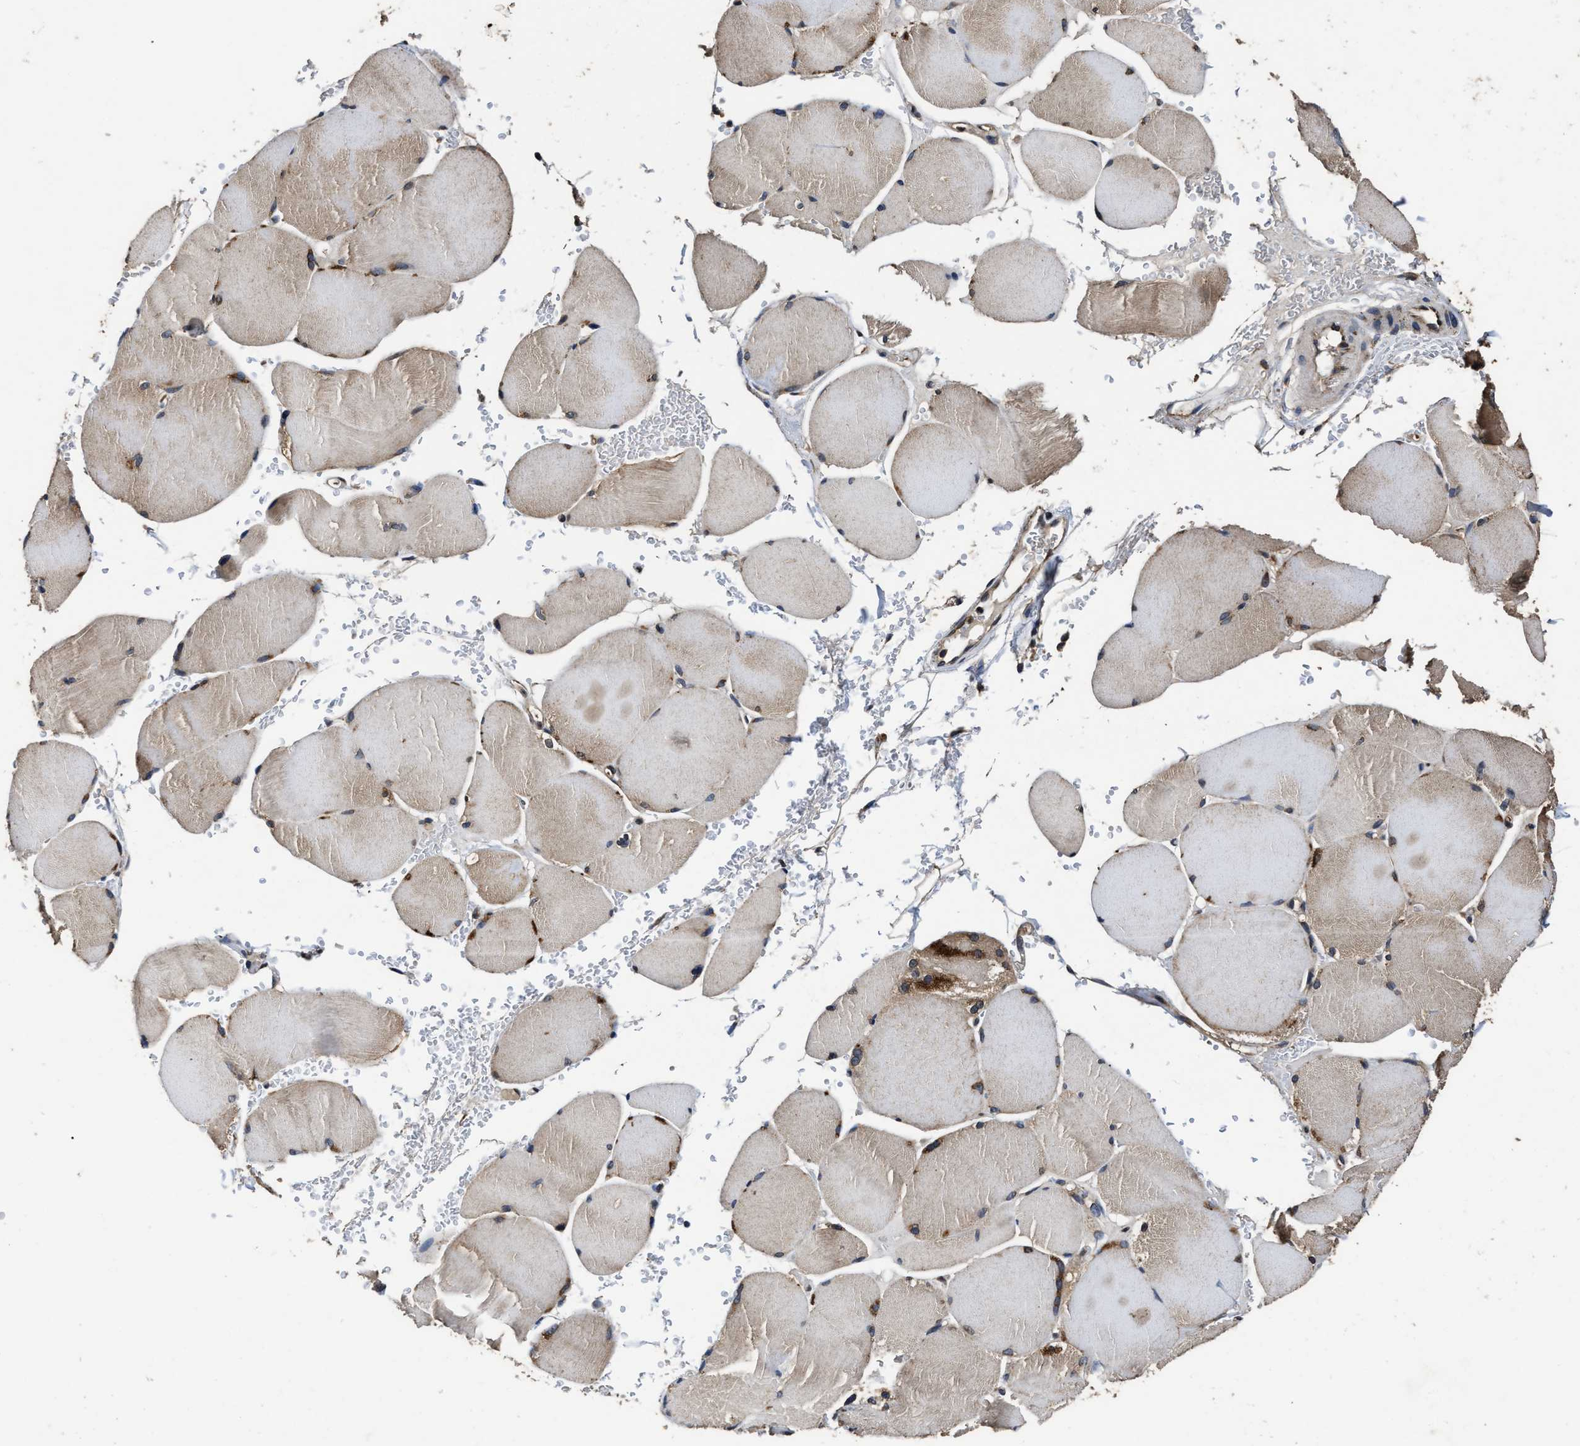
{"staining": {"intensity": "moderate", "quantity": "25%-75%", "location": "cytoplasmic/membranous"}, "tissue": "skeletal muscle", "cell_type": "Myocytes", "image_type": "normal", "snomed": [{"axis": "morphology", "description": "Normal tissue, NOS"}, {"axis": "topography", "description": "Skin"}, {"axis": "topography", "description": "Skeletal muscle"}], "caption": "DAB immunohistochemical staining of benign skeletal muscle exhibits moderate cytoplasmic/membranous protein expression in about 25%-75% of myocytes. The protein of interest is stained brown, and the nuclei are stained in blue (DAB (3,3'-diaminobenzidine) IHC with brightfield microscopy, high magnification).", "gene": "EBAG9", "patient": {"sex": "male", "age": 83}}